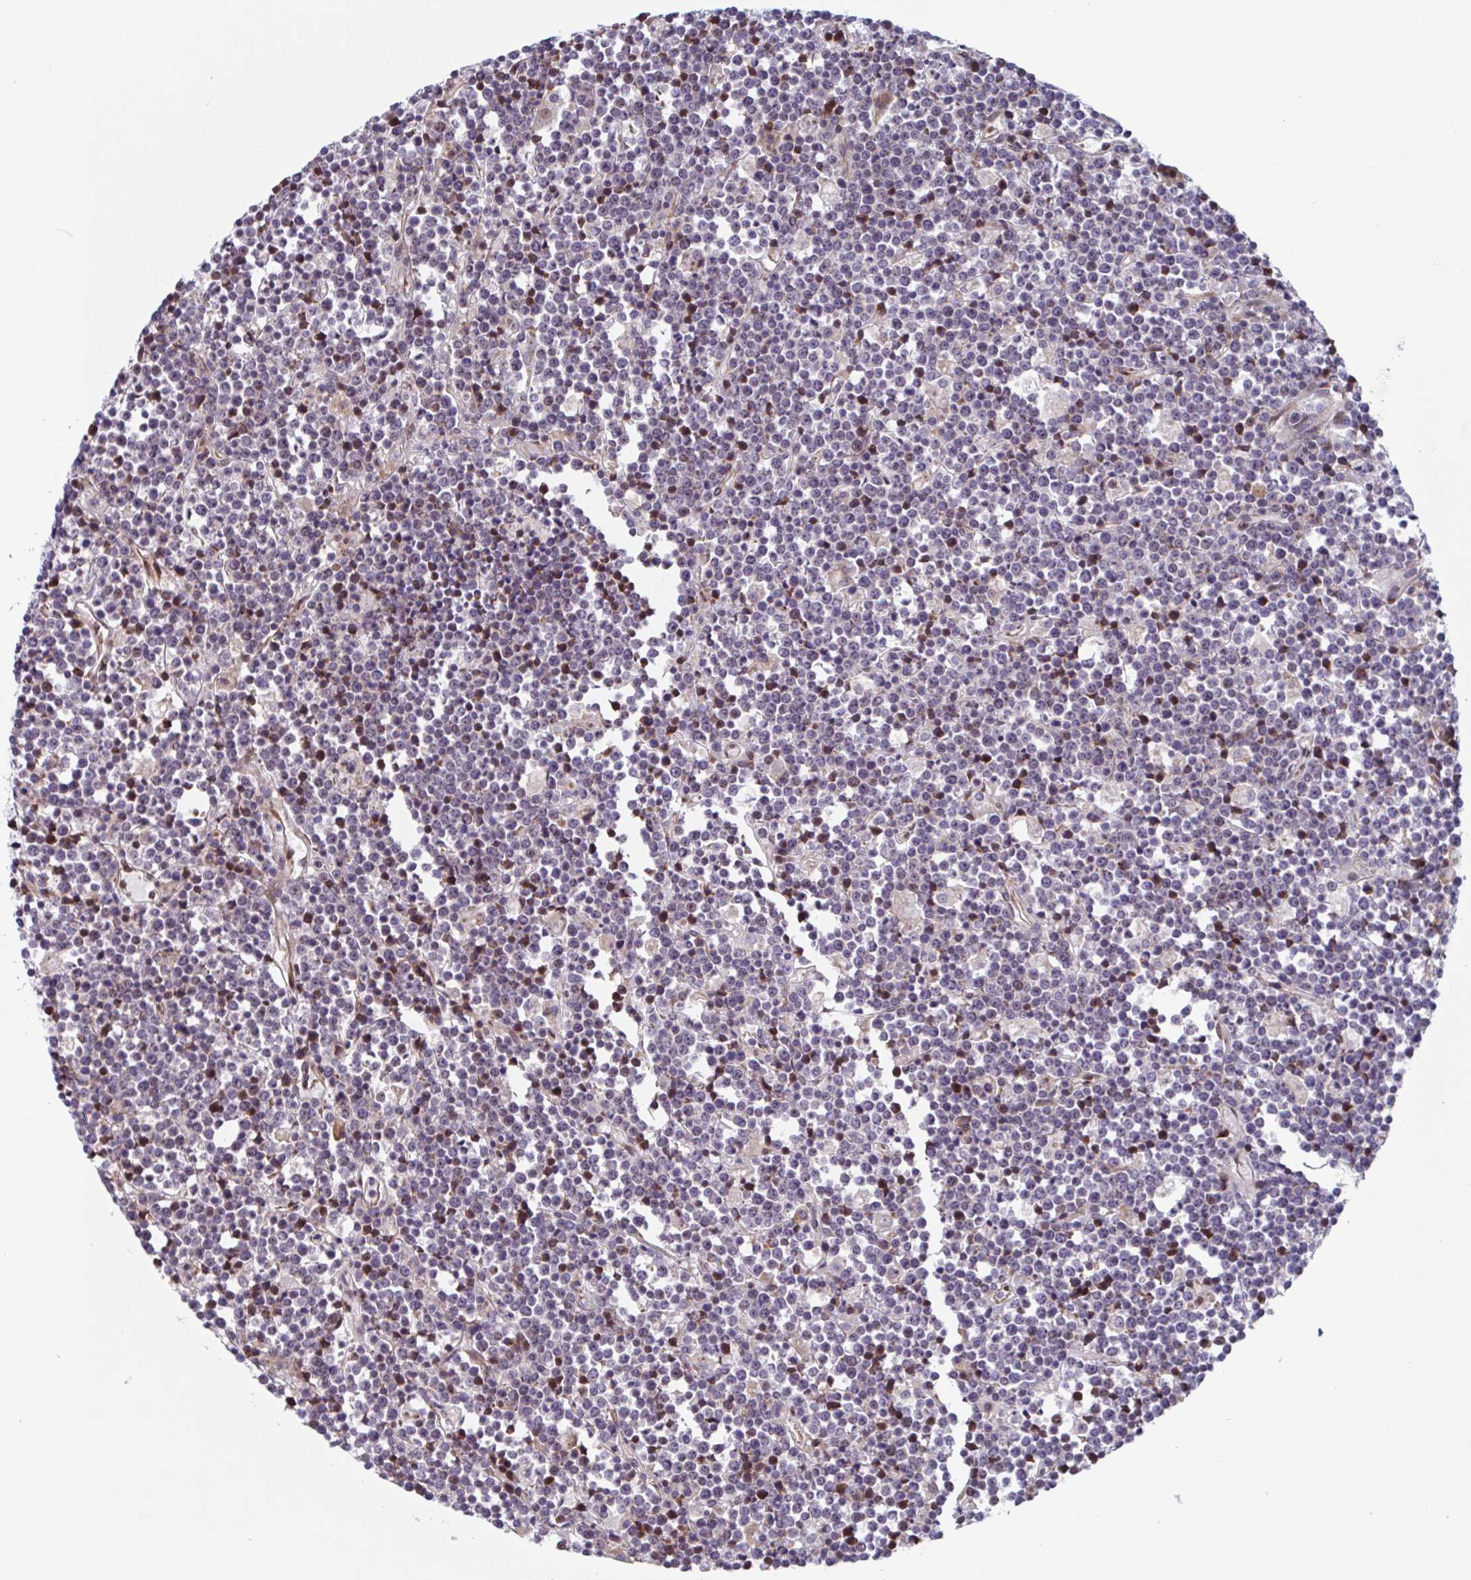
{"staining": {"intensity": "negative", "quantity": "none", "location": "none"}, "tissue": "lymphoma", "cell_type": "Tumor cells", "image_type": "cancer", "snomed": [{"axis": "morphology", "description": "Malignant lymphoma, non-Hodgkin's type, High grade"}, {"axis": "topography", "description": "Ovary"}], "caption": "This is a image of IHC staining of malignant lymphoma, non-Hodgkin's type (high-grade), which shows no expression in tumor cells. (Stains: DAB IHC with hematoxylin counter stain, Microscopy: brightfield microscopy at high magnification).", "gene": "DUXA", "patient": {"sex": "female", "age": 56}}